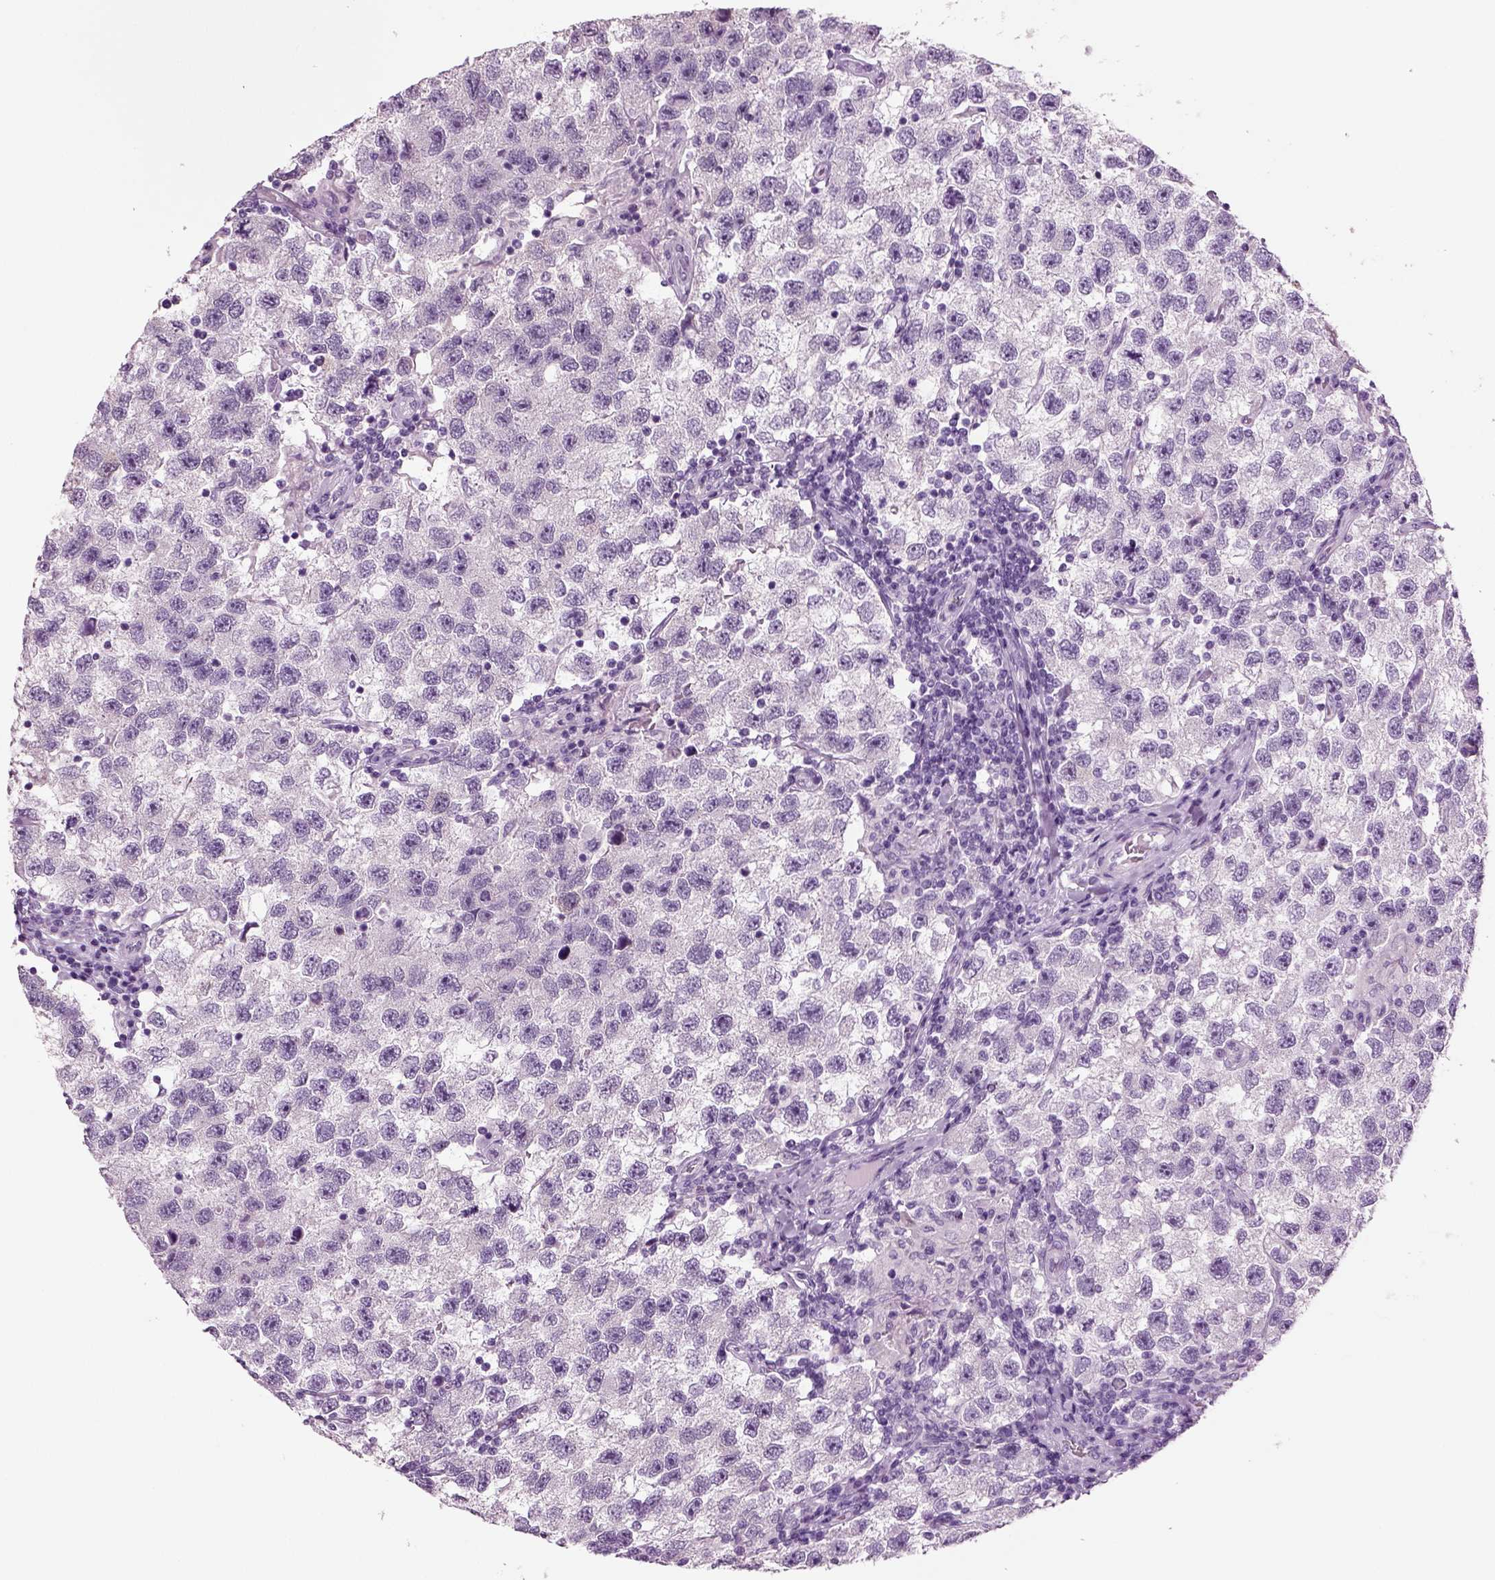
{"staining": {"intensity": "negative", "quantity": "none", "location": "none"}, "tissue": "testis cancer", "cell_type": "Tumor cells", "image_type": "cancer", "snomed": [{"axis": "morphology", "description": "Seminoma, NOS"}, {"axis": "topography", "description": "Testis"}], "caption": "An image of human testis cancer (seminoma) is negative for staining in tumor cells.", "gene": "CRABP1", "patient": {"sex": "male", "age": 26}}